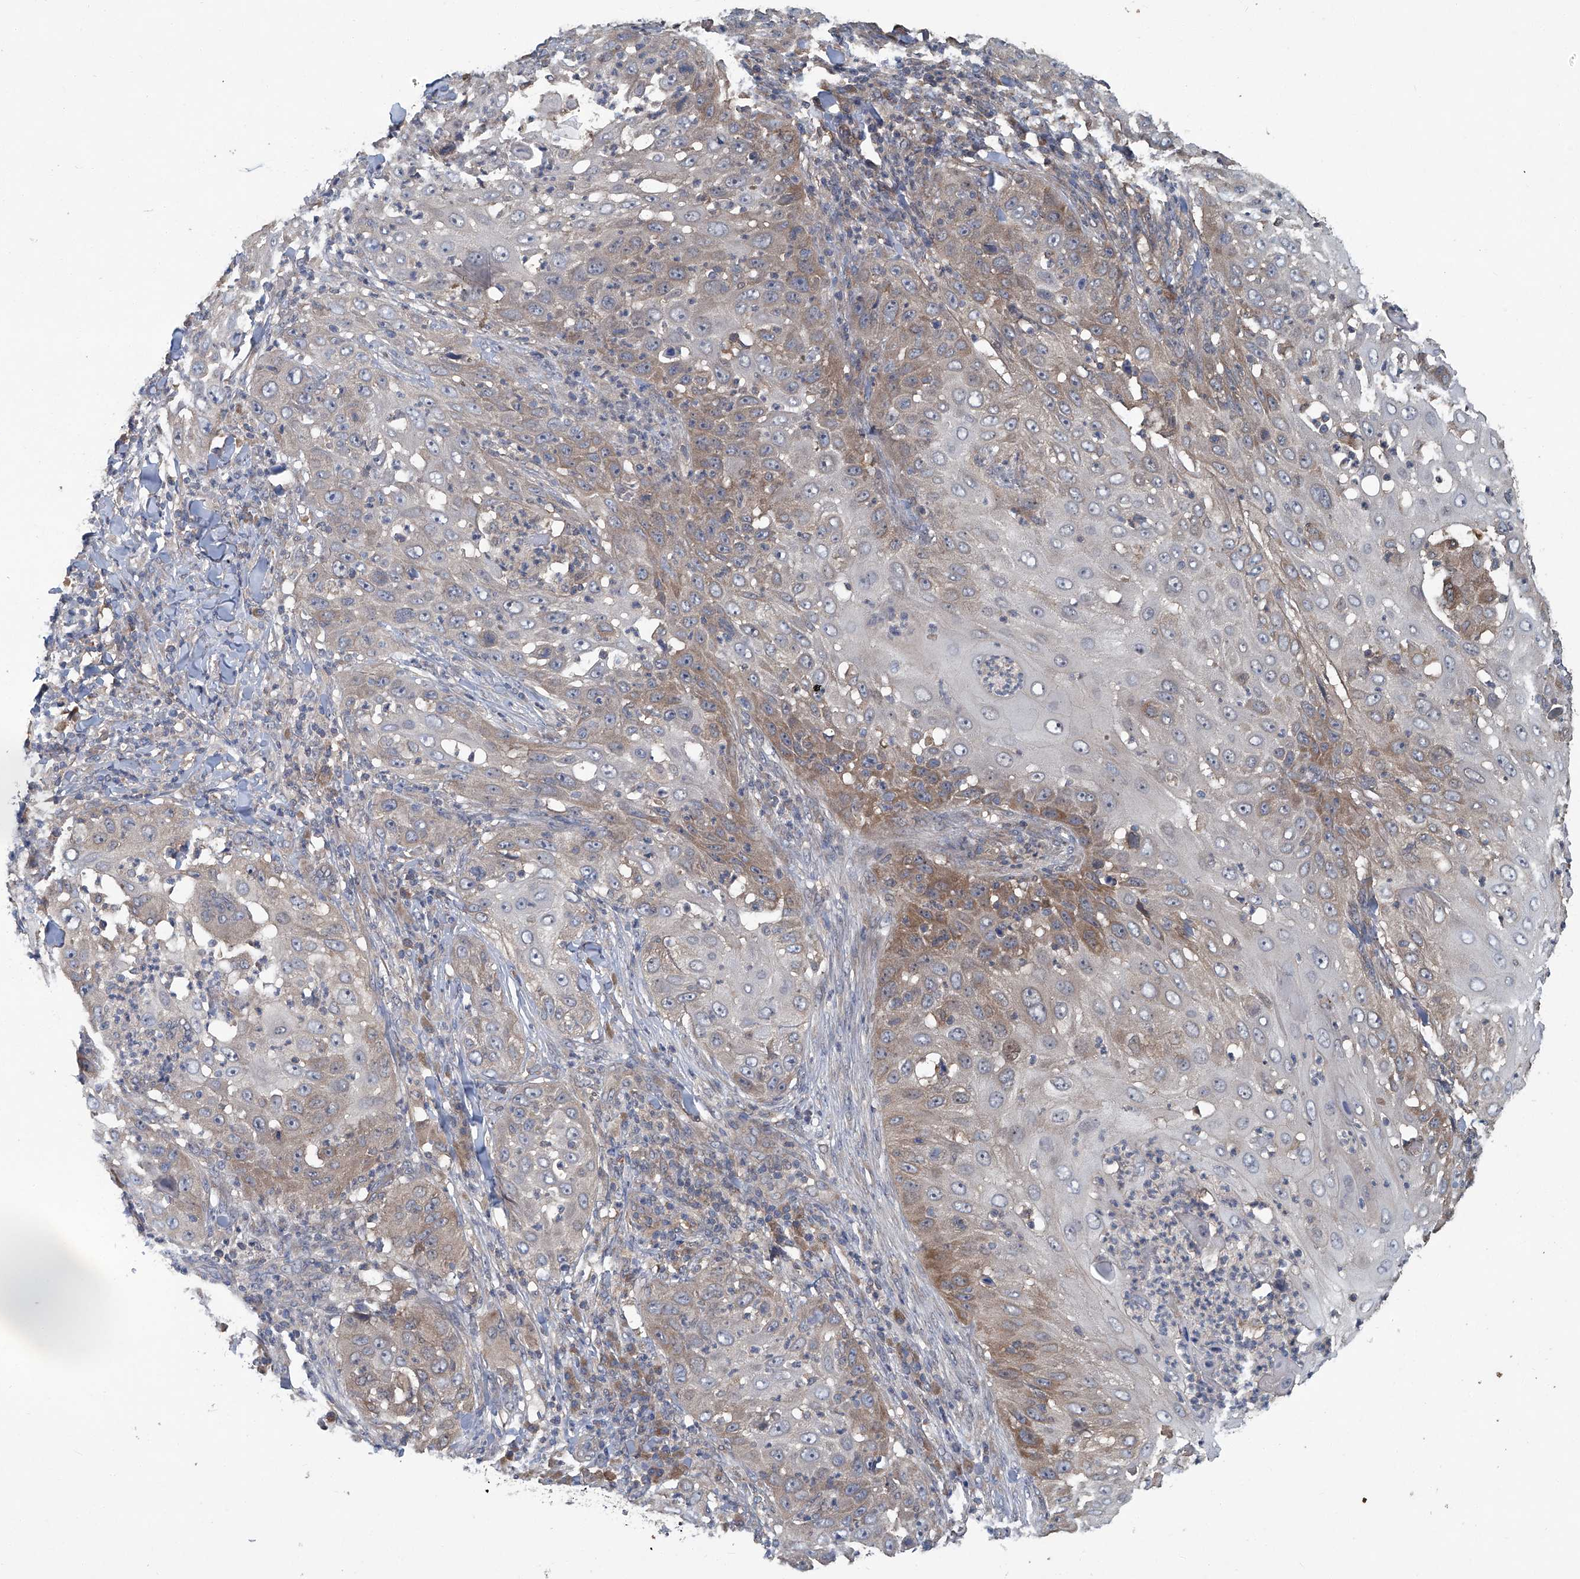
{"staining": {"intensity": "moderate", "quantity": "25%-75%", "location": "cytoplasmic/membranous"}, "tissue": "skin cancer", "cell_type": "Tumor cells", "image_type": "cancer", "snomed": [{"axis": "morphology", "description": "Squamous cell carcinoma, NOS"}, {"axis": "topography", "description": "Skin"}], "caption": "Brown immunohistochemical staining in human skin cancer displays moderate cytoplasmic/membranous expression in approximately 25%-75% of tumor cells.", "gene": "ANKRD34A", "patient": {"sex": "female", "age": 44}}